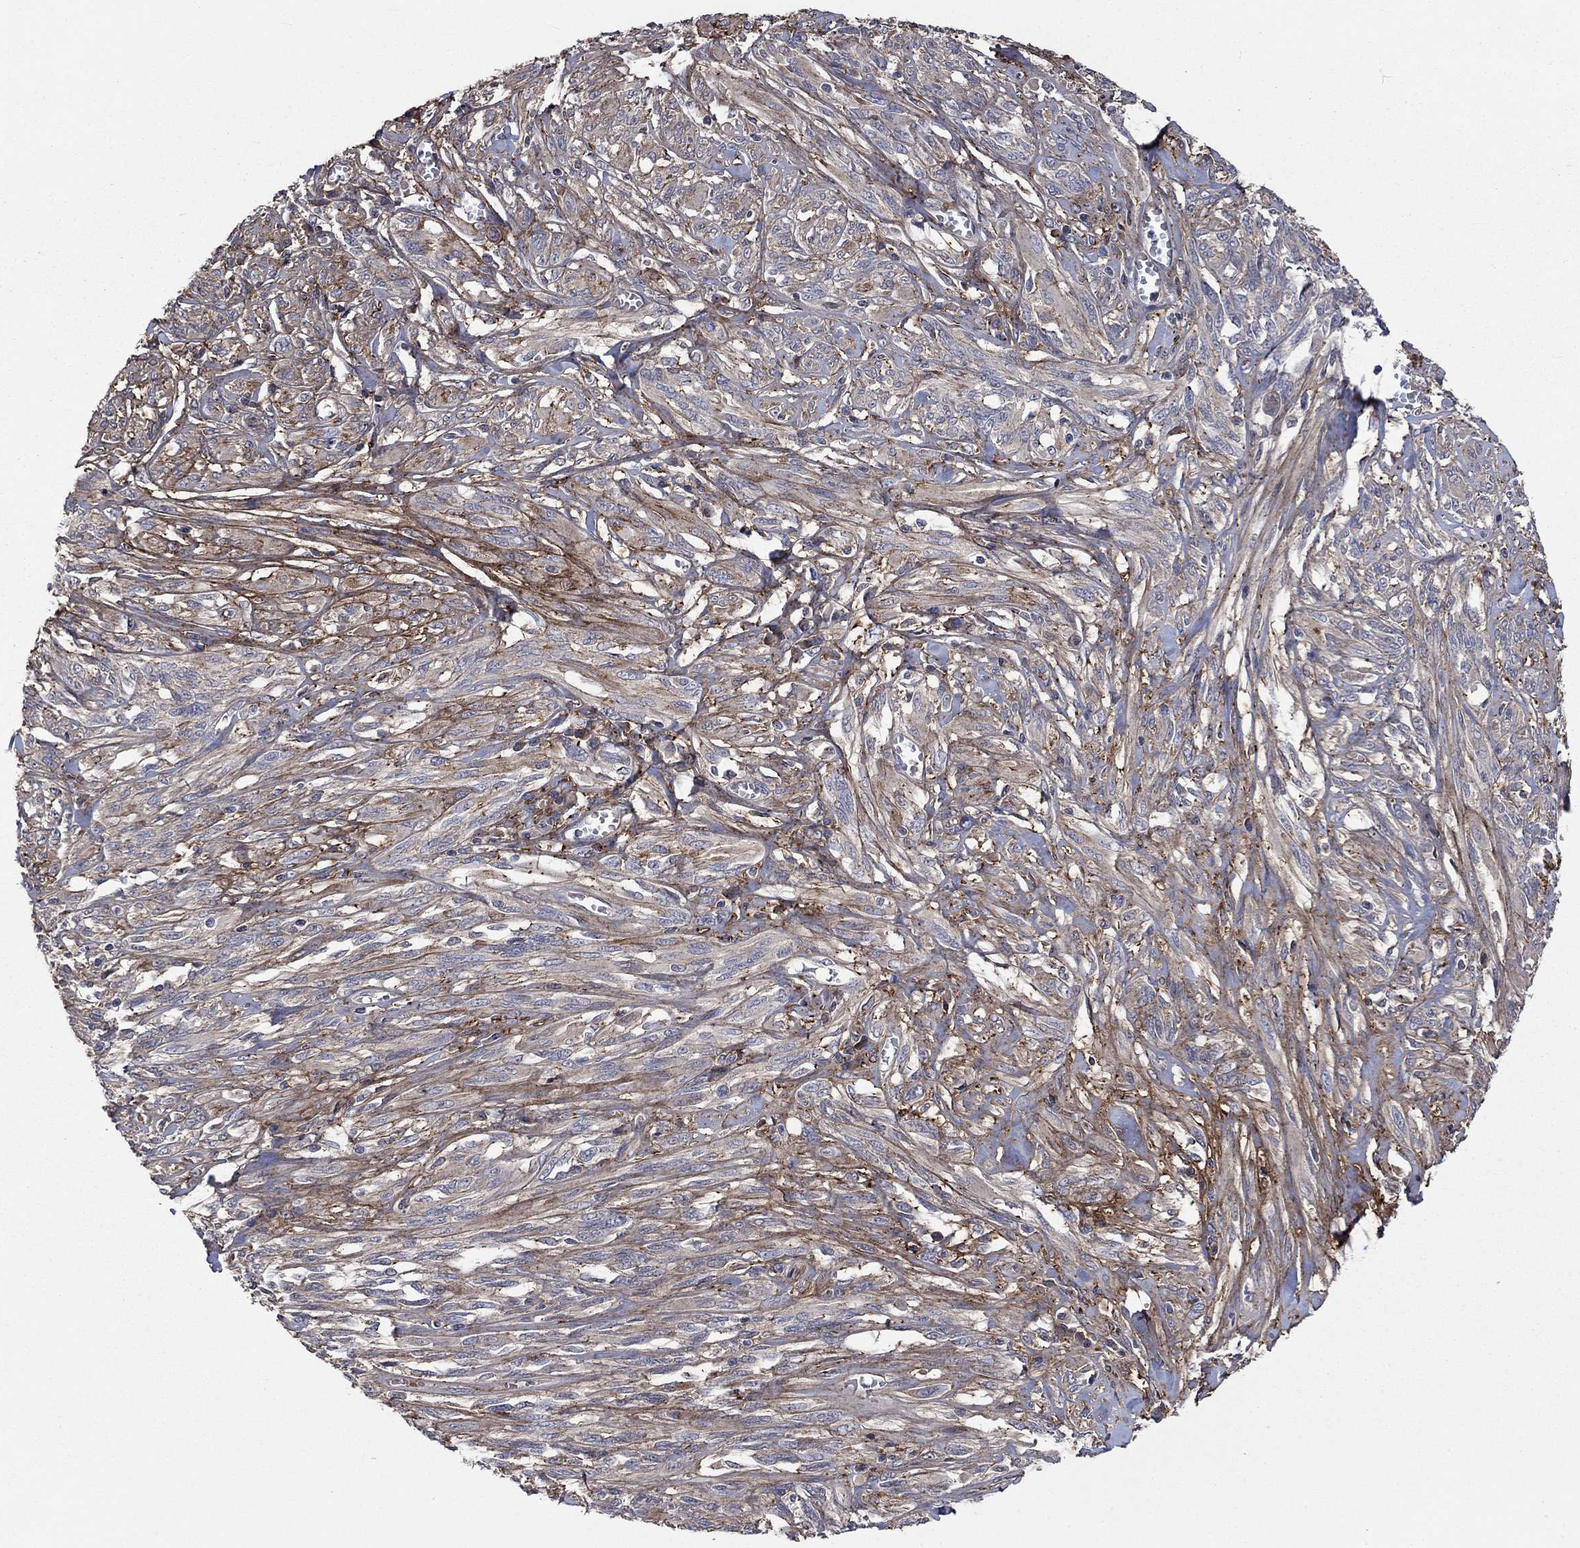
{"staining": {"intensity": "negative", "quantity": "none", "location": "none"}, "tissue": "melanoma", "cell_type": "Tumor cells", "image_type": "cancer", "snomed": [{"axis": "morphology", "description": "Malignant melanoma, NOS"}, {"axis": "topography", "description": "Skin"}], "caption": "Protein analysis of melanoma exhibits no significant positivity in tumor cells.", "gene": "VCAN", "patient": {"sex": "female", "age": 91}}